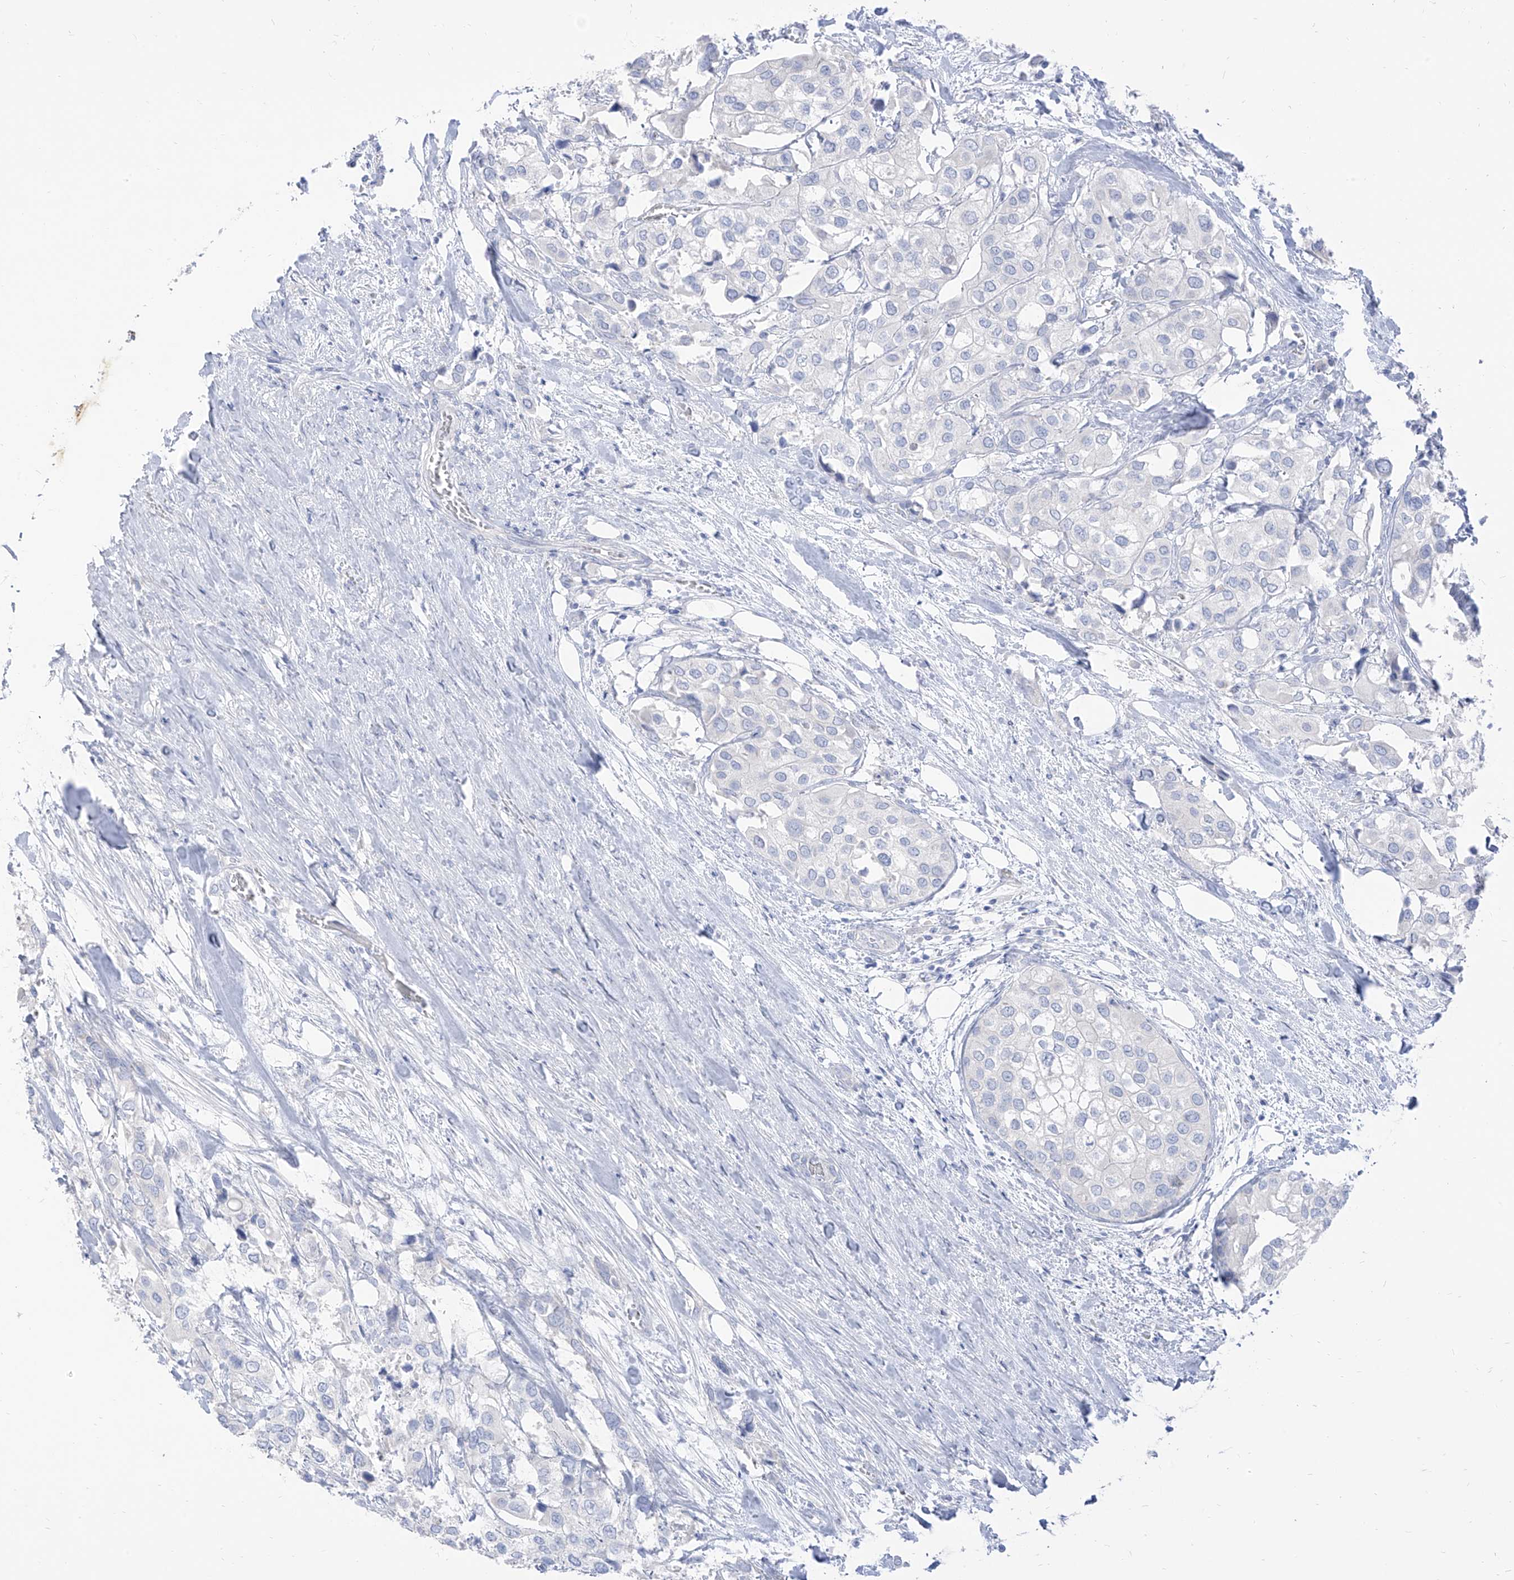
{"staining": {"intensity": "negative", "quantity": "none", "location": "none"}, "tissue": "urothelial cancer", "cell_type": "Tumor cells", "image_type": "cancer", "snomed": [{"axis": "morphology", "description": "Urothelial carcinoma, High grade"}, {"axis": "topography", "description": "Urinary bladder"}], "caption": "Immunohistochemical staining of human urothelial cancer demonstrates no significant expression in tumor cells.", "gene": "ARHGEF40", "patient": {"sex": "male", "age": 64}}